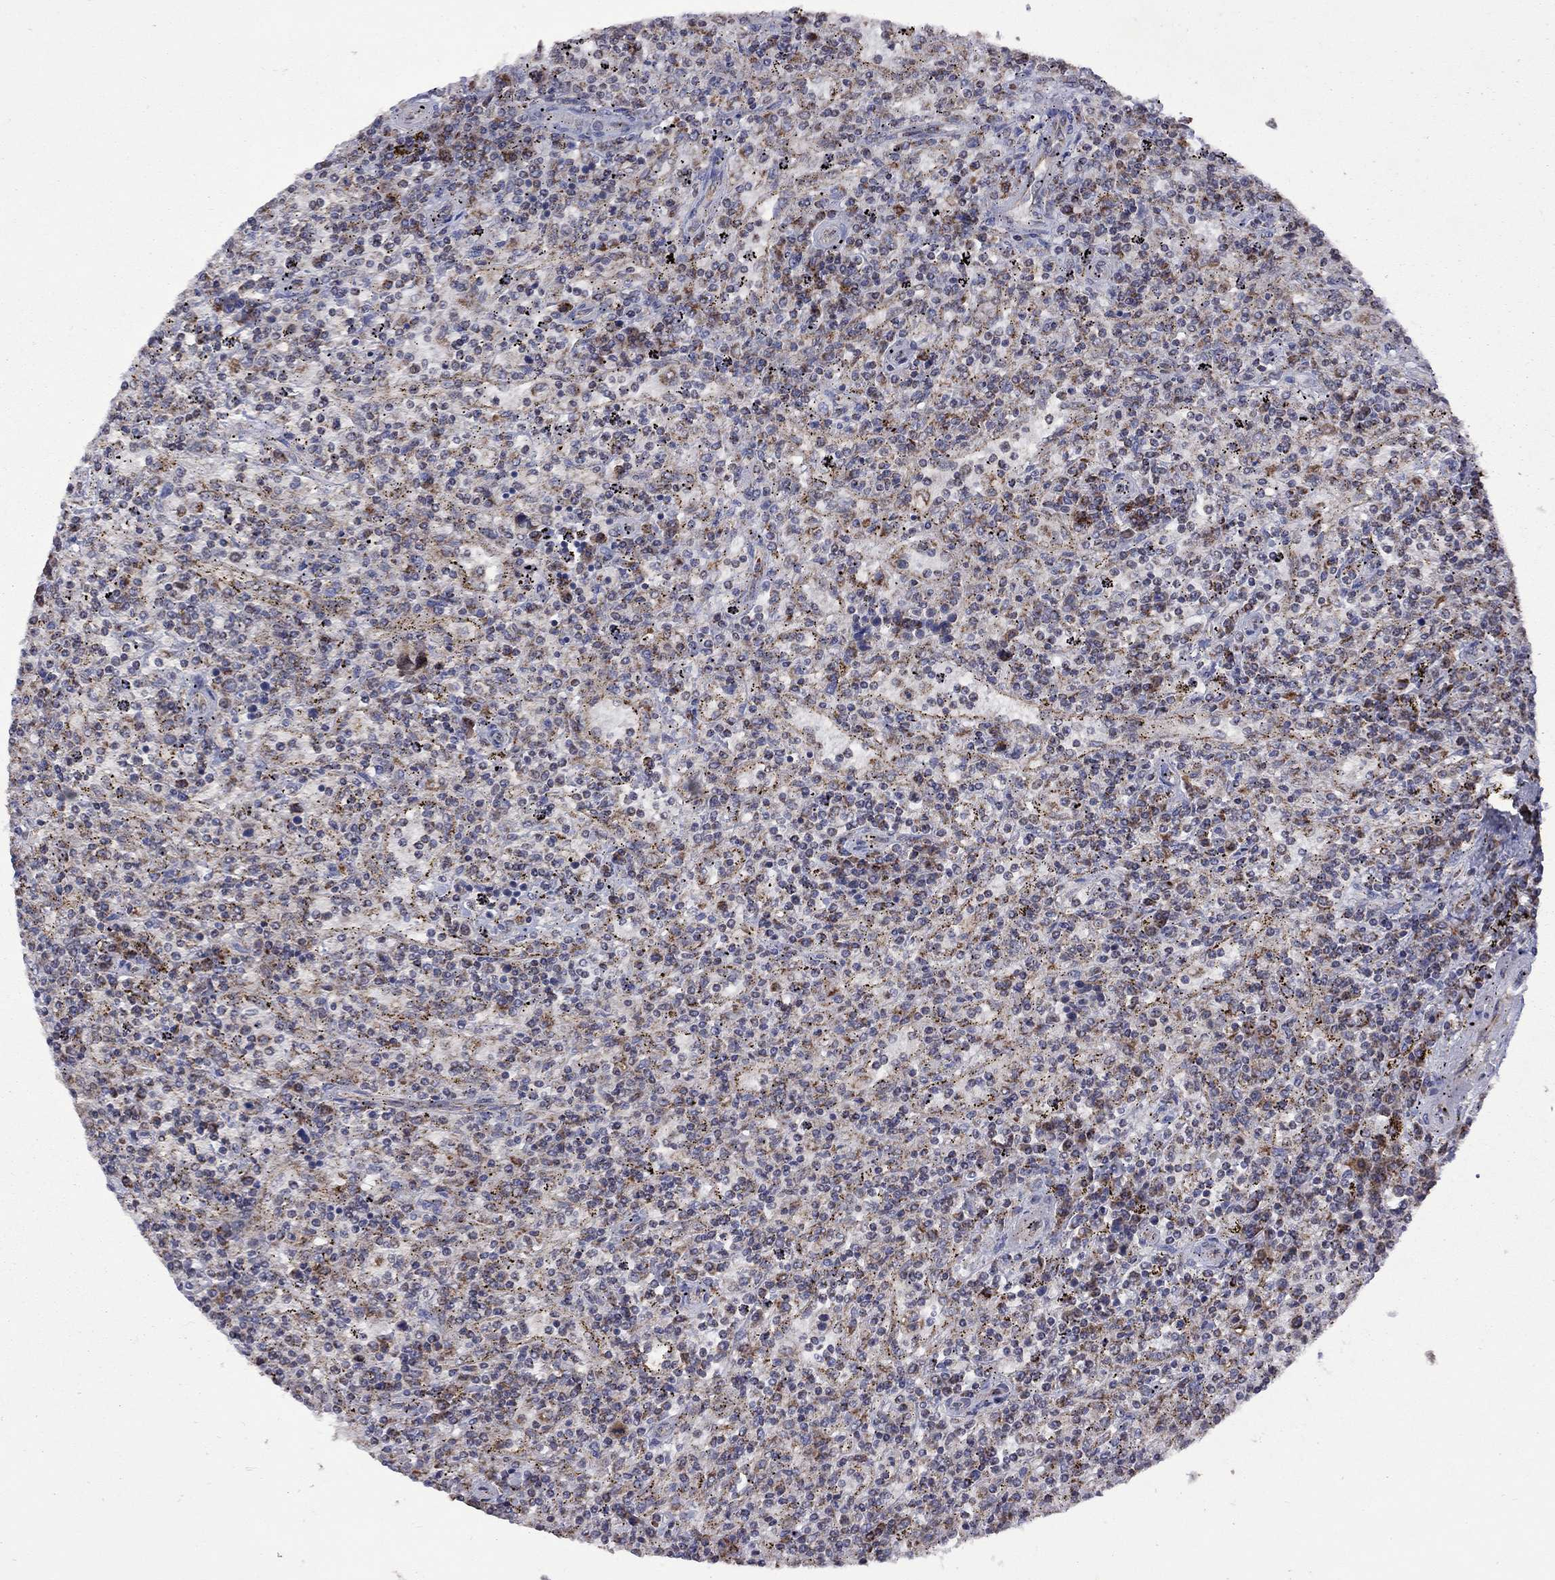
{"staining": {"intensity": "moderate", "quantity": "25%-75%", "location": "cytoplasmic/membranous"}, "tissue": "lymphoma", "cell_type": "Tumor cells", "image_type": "cancer", "snomed": [{"axis": "morphology", "description": "Malignant lymphoma, non-Hodgkin's type, Low grade"}, {"axis": "topography", "description": "Spleen"}], "caption": "IHC of human lymphoma shows medium levels of moderate cytoplasmic/membranous staining in approximately 25%-75% of tumor cells.", "gene": "NDUFB1", "patient": {"sex": "male", "age": 62}}